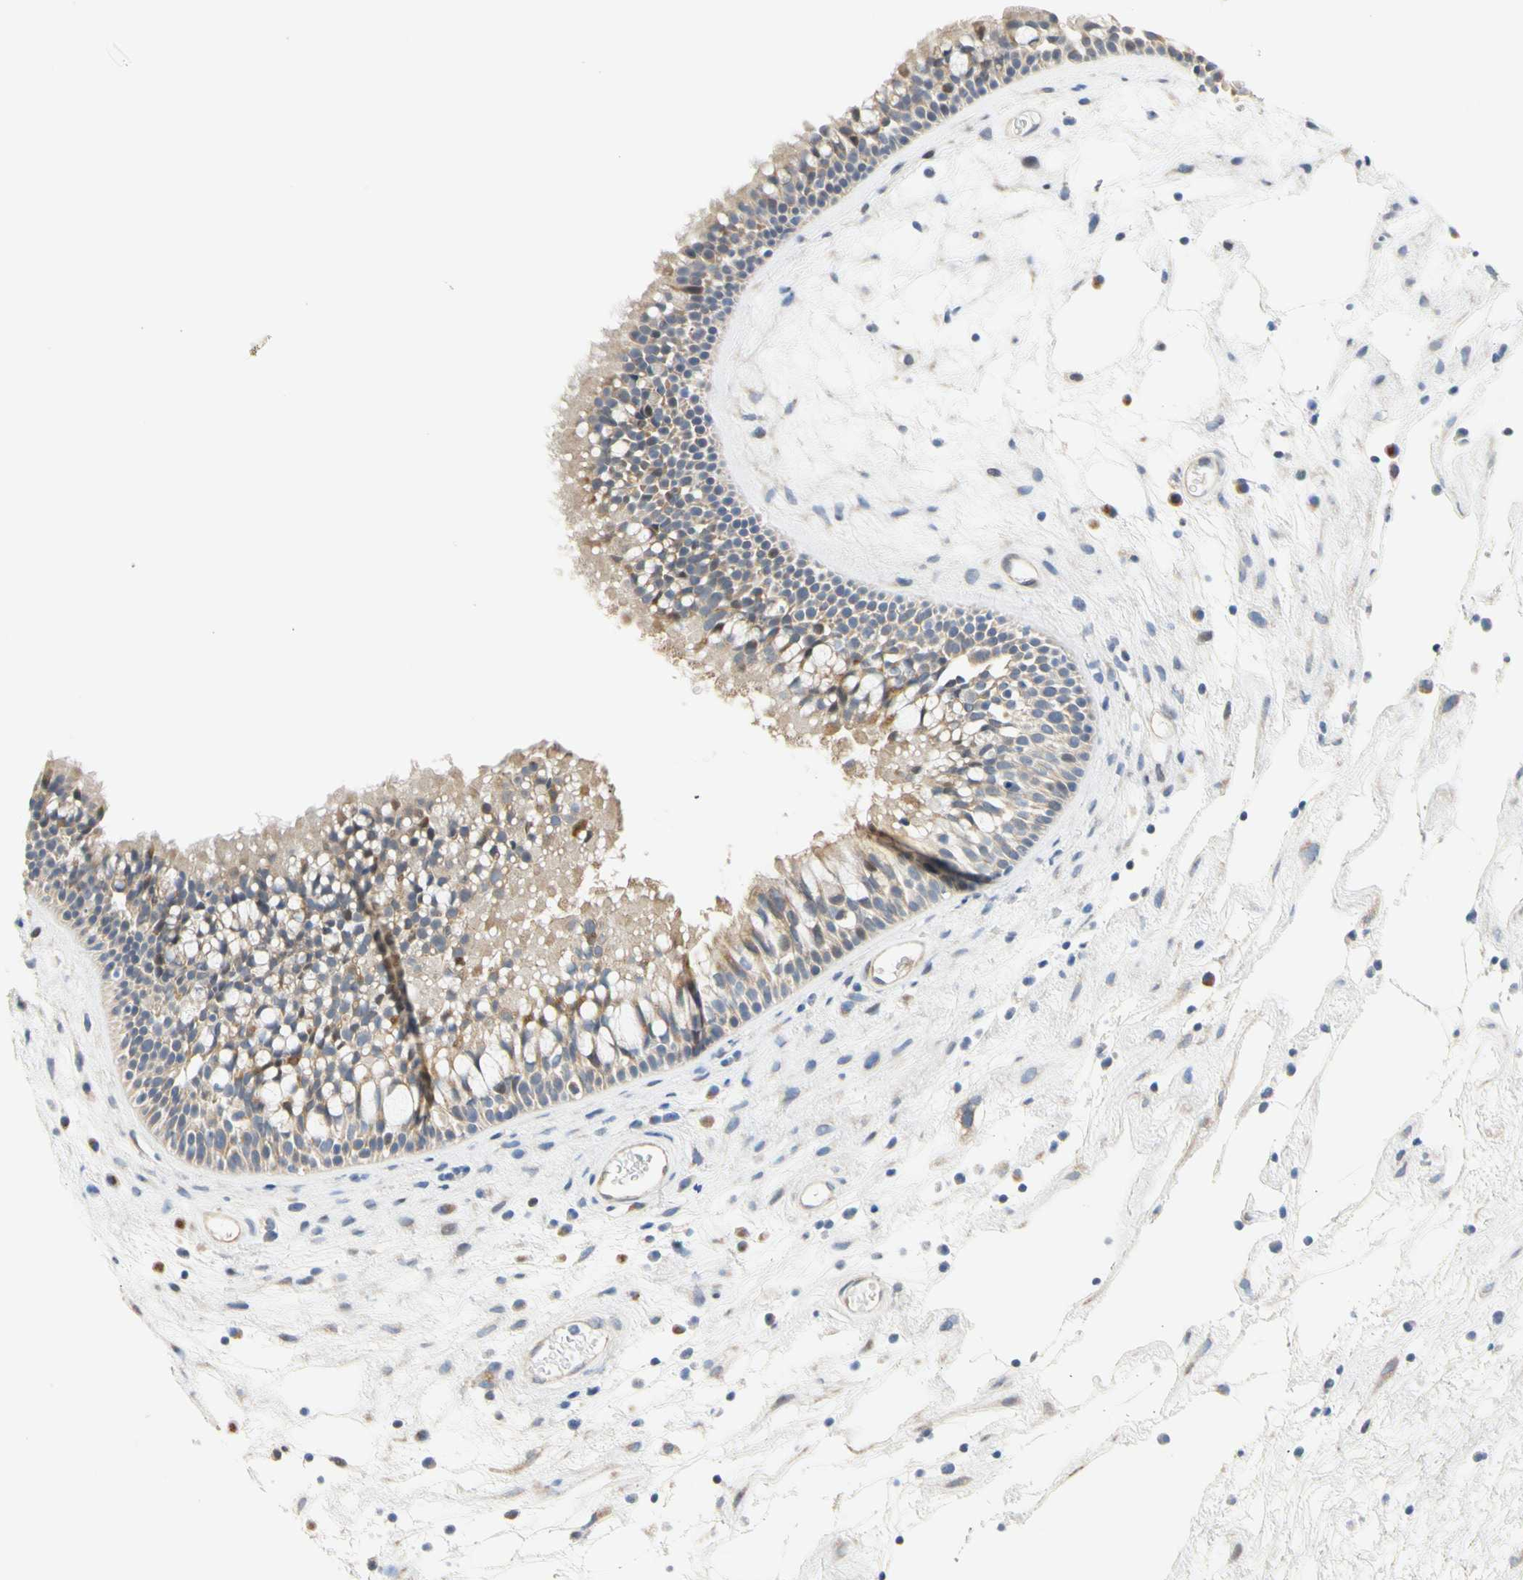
{"staining": {"intensity": "weak", "quantity": "<25%", "location": "cytoplasmic/membranous"}, "tissue": "nasopharynx", "cell_type": "Respiratory epithelial cells", "image_type": "normal", "snomed": [{"axis": "morphology", "description": "Normal tissue, NOS"}, {"axis": "morphology", "description": "Inflammation, NOS"}, {"axis": "topography", "description": "Nasopharynx"}], "caption": "Immunohistochemical staining of unremarkable nasopharynx reveals no significant positivity in respiratory epithelial cells. (Stains: DAB IHC with hematoxylin counter stain, Microscopy: brightfield microscopy at high magnification).", "gene": "ZNF236", "patient": {"sex": "male", "age": 48}}